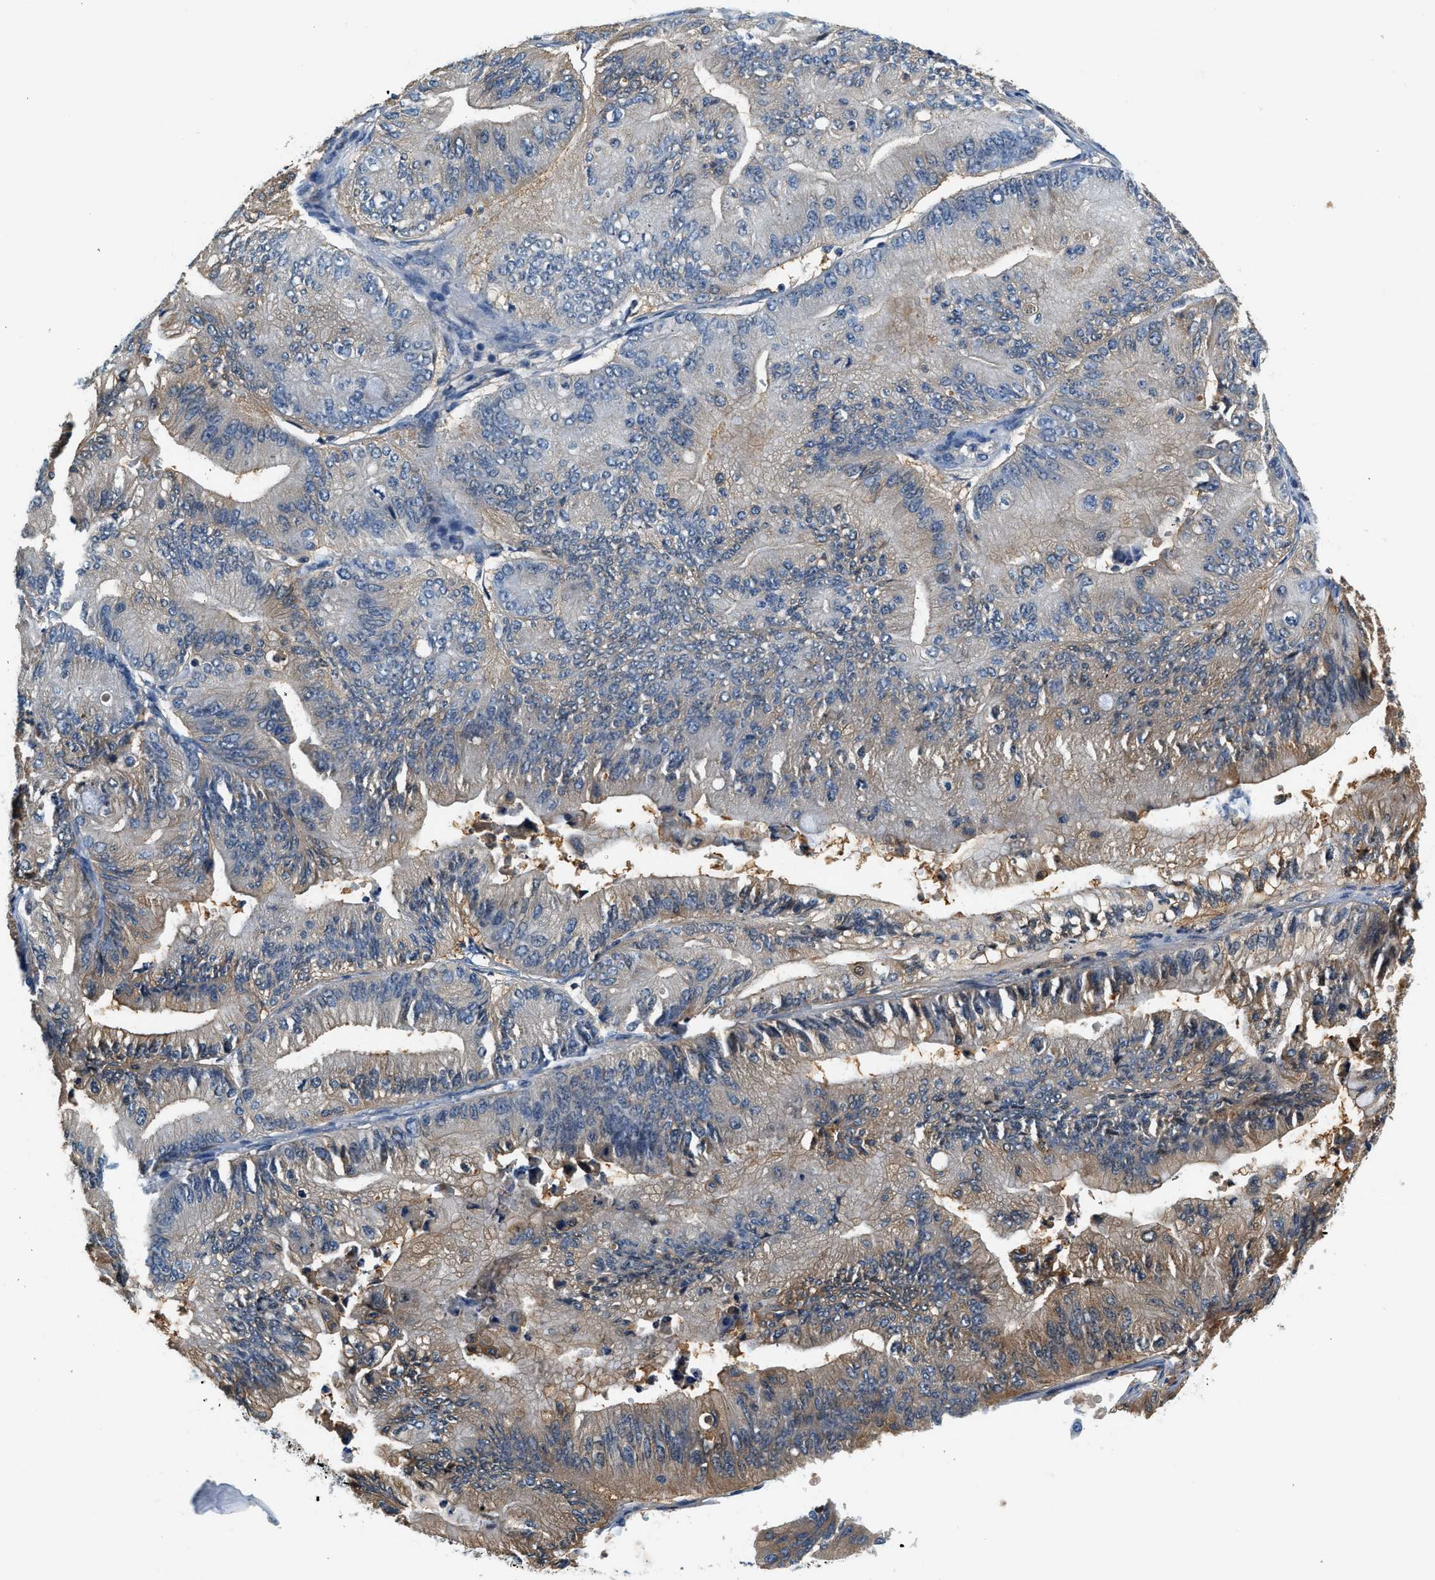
{"staining": {"intensity": "weak", "quantity": "<25%", "location": "cytoplasmic/membranous"}, "tissue": "ovarian cancer", "cell_type": "Tumor cells", "image_type": "cancer", "snomed": [{"axis": "morphology", "description": "Cystadenocarcinoma, mucinous, NOS"}, {"axis": "topography", "description": "Ovary"}], "caption": "IHC micrograph of neoplastic tissue: human ovarian cancer stained with DAB reveals no significant protein expression in tumor cells.", "gene": "SLC35E1", "patient": {"sex": "female", "age": 61}}